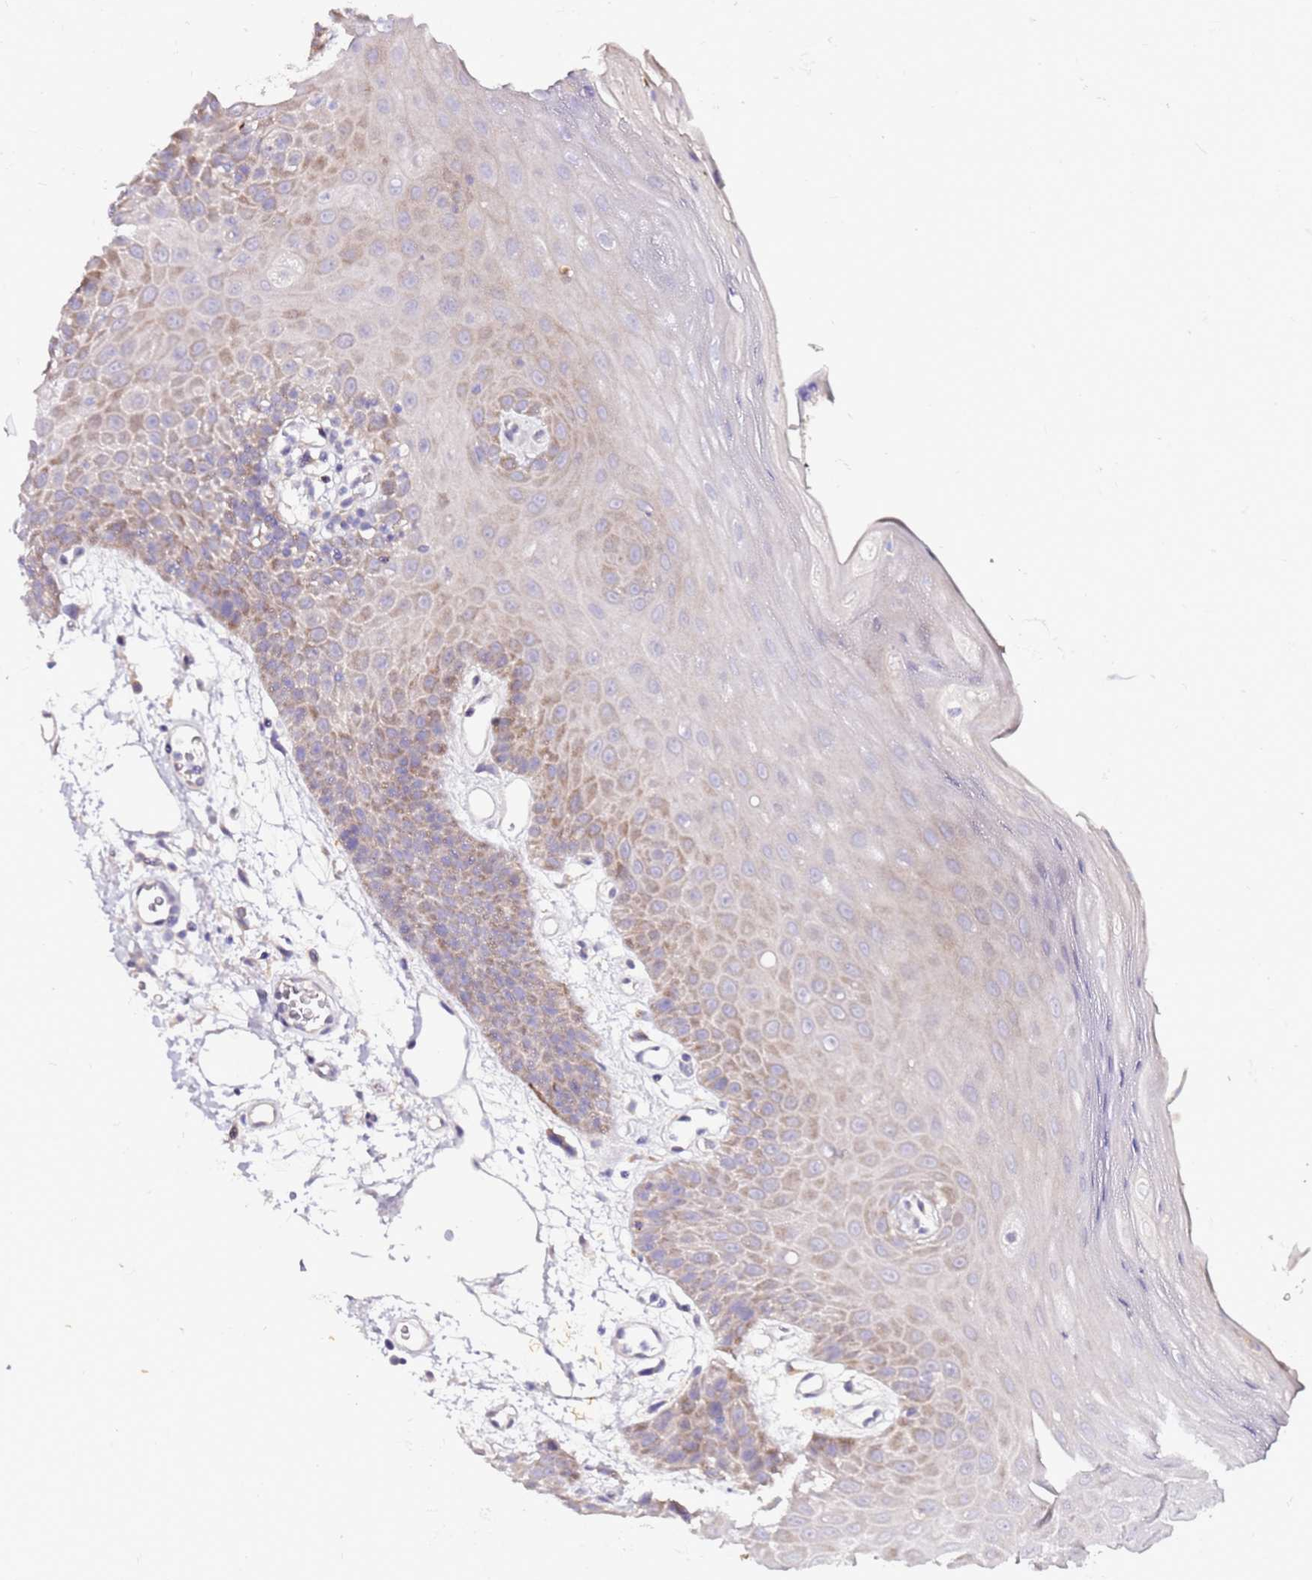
{"staining": {"intensity": "moderate", "quantity": "25%-75%", "location": "cytoplasmic/membranous"}, "tissue": "oral mucosa", "cell_type": "Squamous epithelial cells", "image_type": "normal", "snomed": [{"axis": "morphology", "description": "Normal tissue, NOS"}, {"axis": "topography", "description": "Oral tissue"}, {"axis": "topography", "description": "Tounge, NOS"}], "caption": "This image reveals IHC staining of unremarkable human oral mucosa, with medium moderate cytoplasmic/membranous positivity in approximately 25%-75% of squamous epithelial cells.", "gene": "SRRM5", "patient": {"sex": "female", "age": 59}}